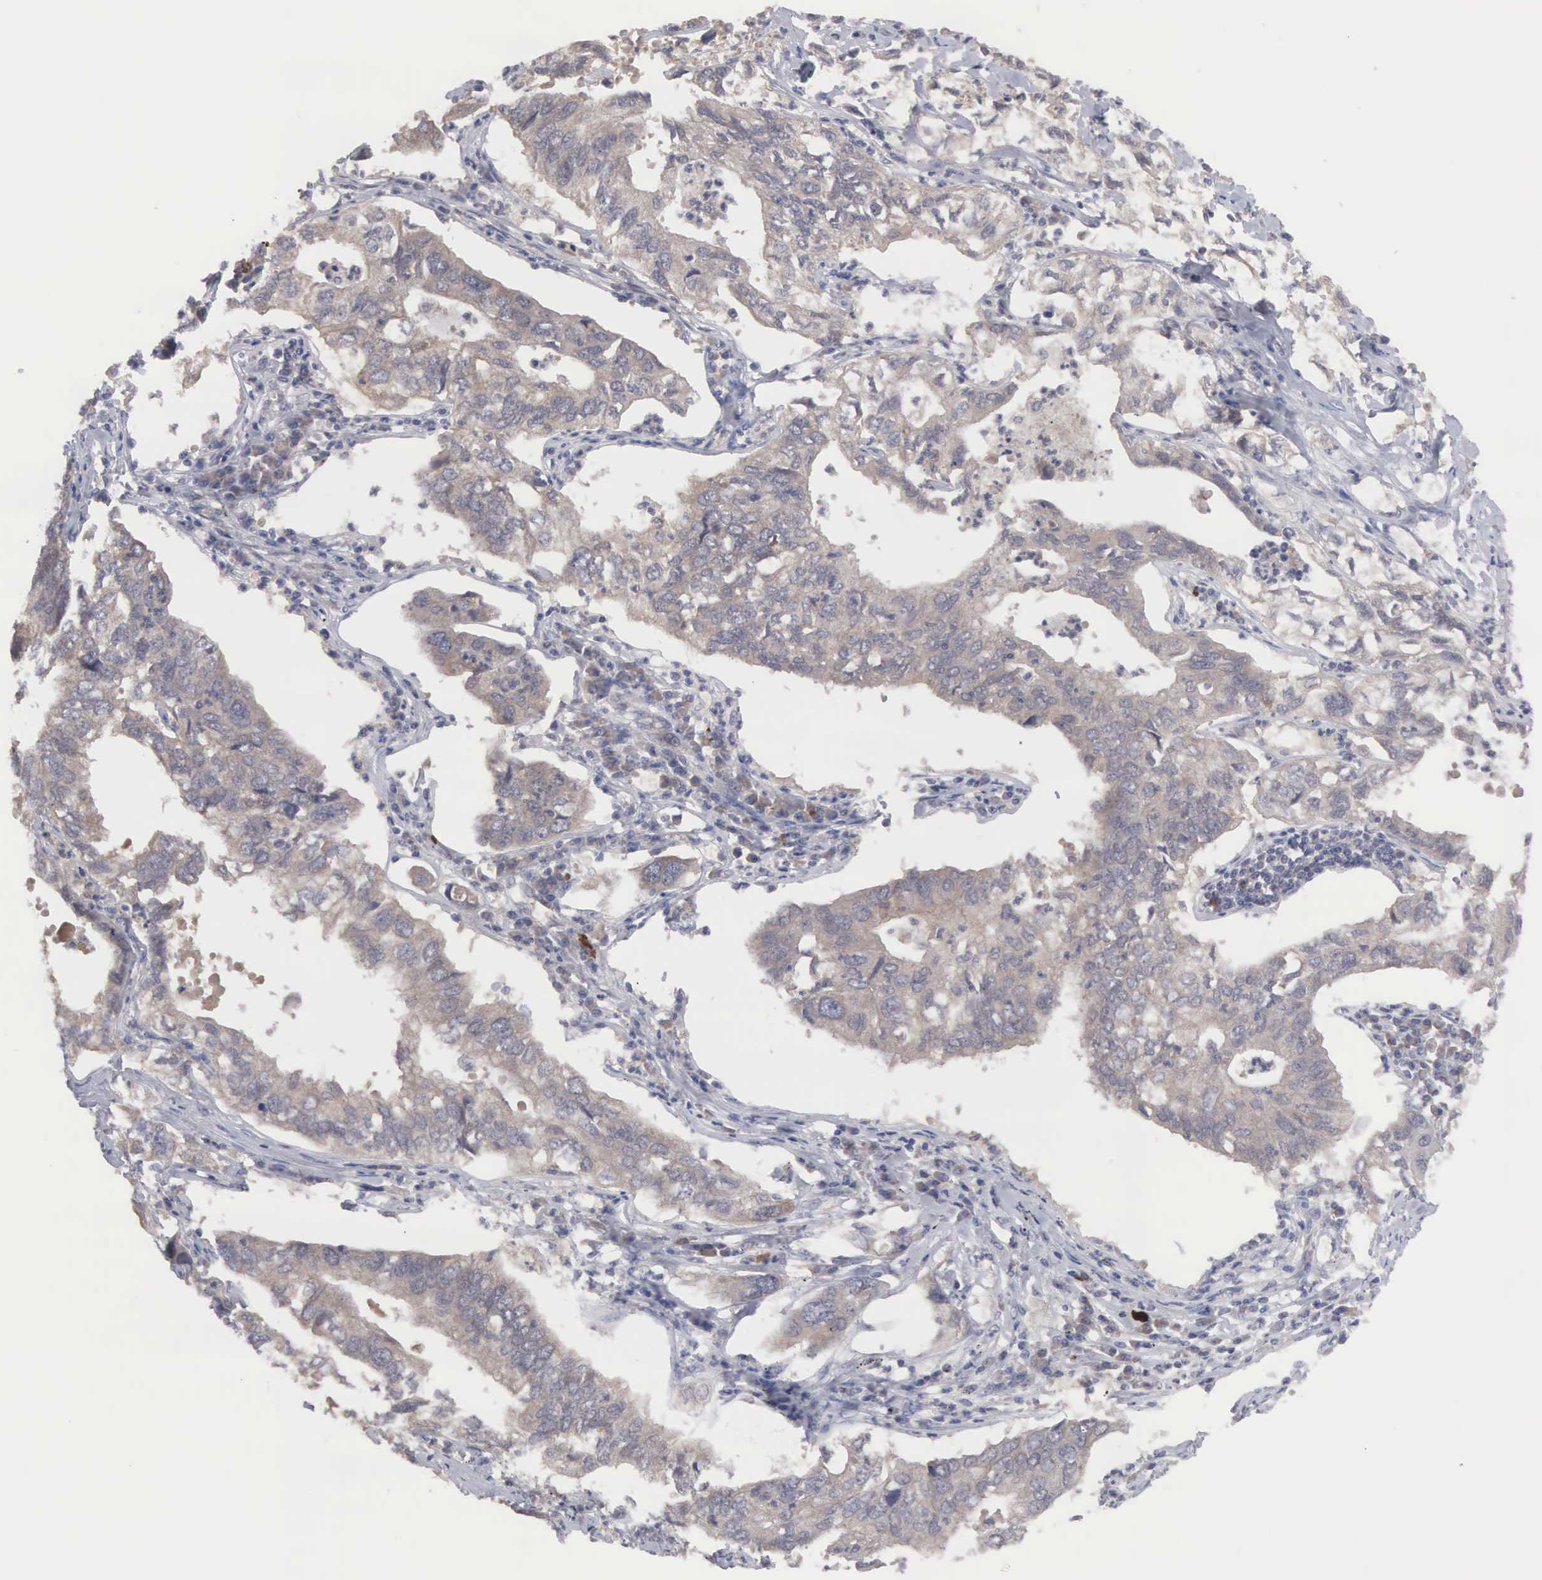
{"staining": {"intensity": "weak", "quantity": ">75%", "location": "cytoplasmic/membranous"}, "tissue": "lung cancer", "cell_type": "Tumor cells", "image_type": "cancer", "snomed": [{"axis": "morphology", "description": "Adenocarcinoma, NOS"}, {"axis": "topography", "description": "Lung"}], "caption": "There is low levels of weak cytoplasmic/membranous staining in tumor cells of lung adenocarcinoma, as demonstrated by immunohistochemical staining (brown color).", "gene": "INF2", "patient": {"sex": "male", "age": 48}}